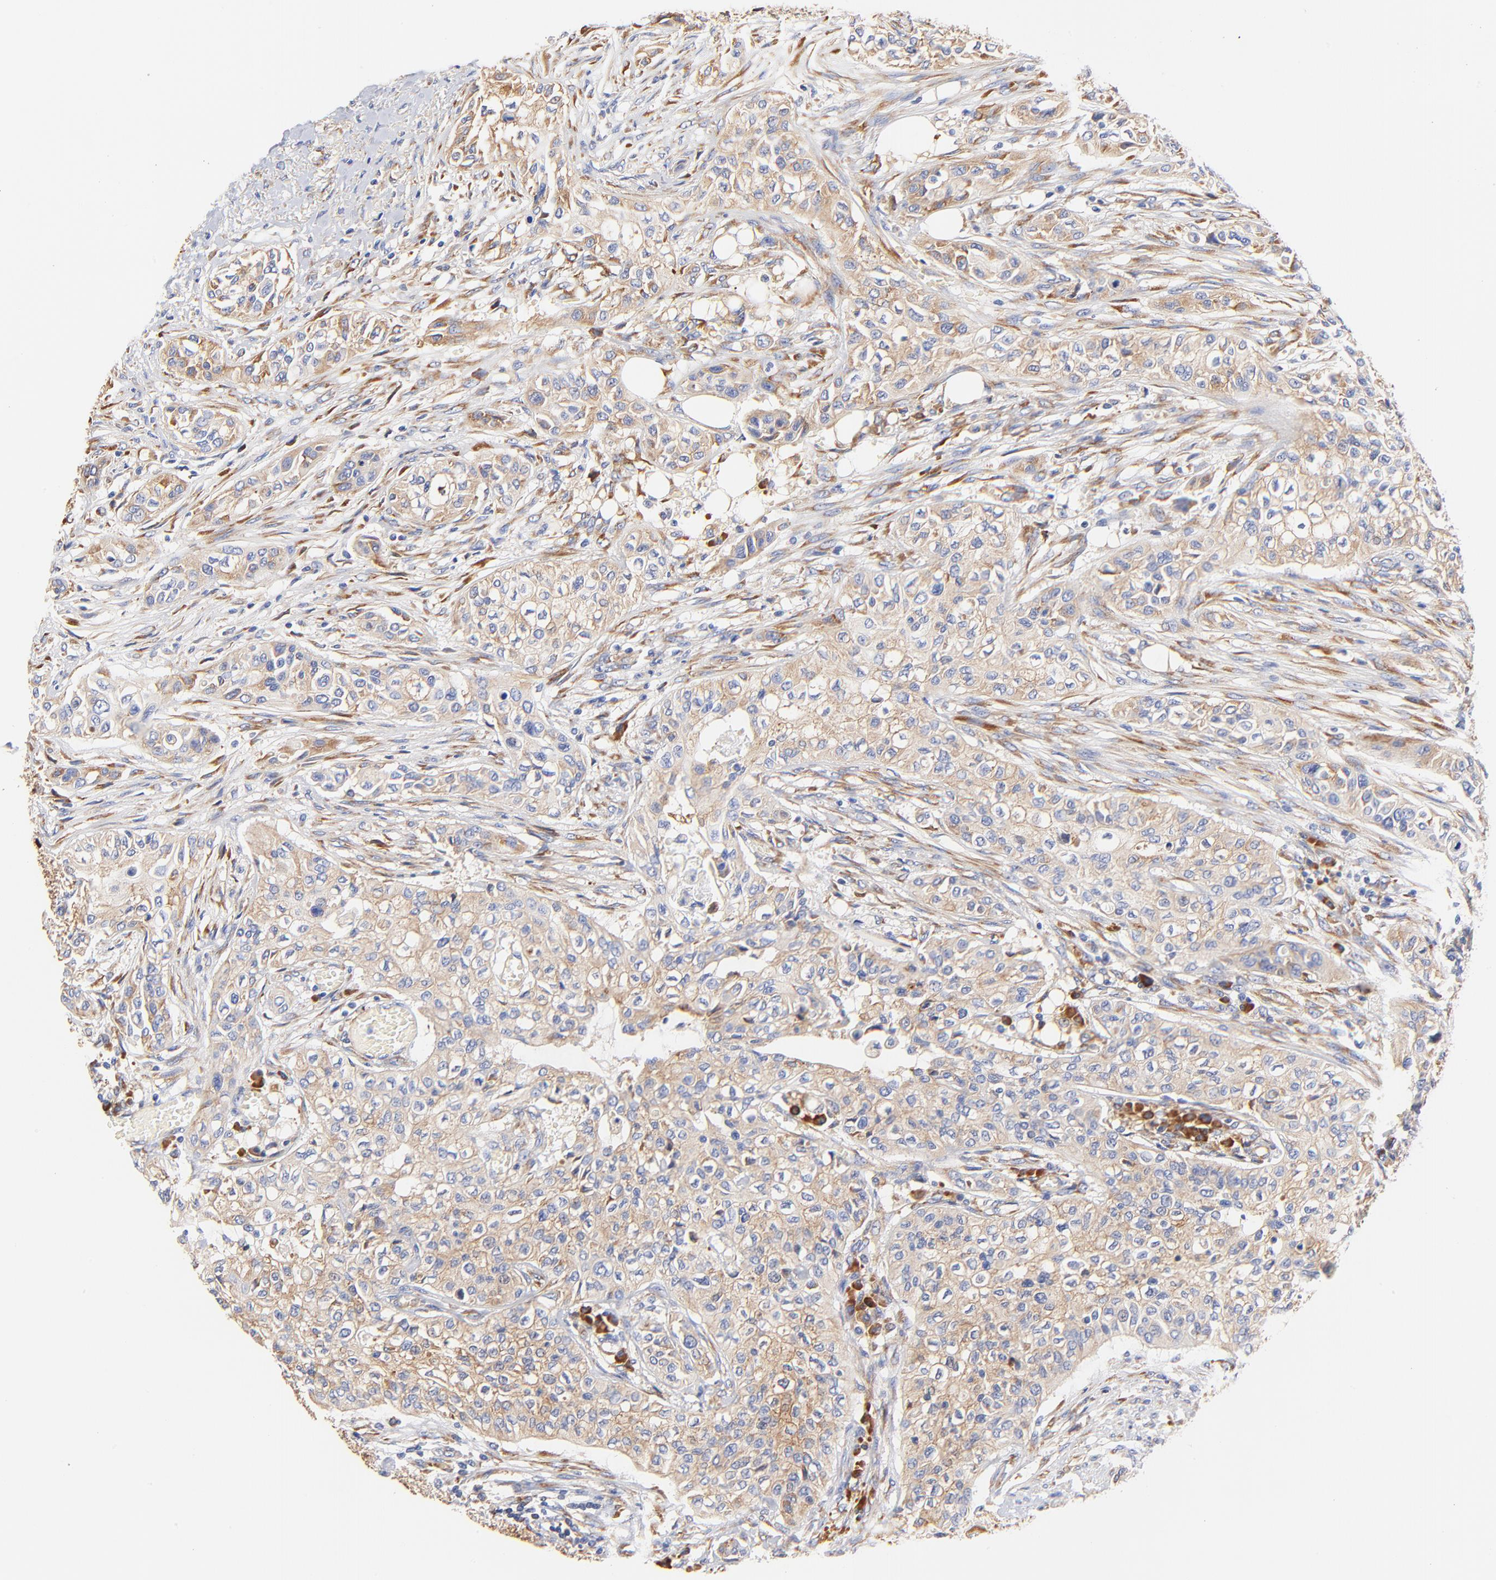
{"staining": {"intensity": "moderate", "quantity": ">75%", "location": "cytoplasmic/membranous"}, "tissue": "urothelial cancer", "cell_type": "Tumor cells", "image_type": "cancer", "snomed": [{"axis": "morphology", "description": "Urothelial carcinoma, High grade"}, {"axis": "topography", "description": "Urinary bladder"}], "caption": "Immunohistochemical staining of urothelial cancer demonstrates medium levels of moderate cytoplasmic/membranous protein expression in about >75% of tumor cells.", "gene": "RPL27", "patient": {"sex": "male", "age": 74}}